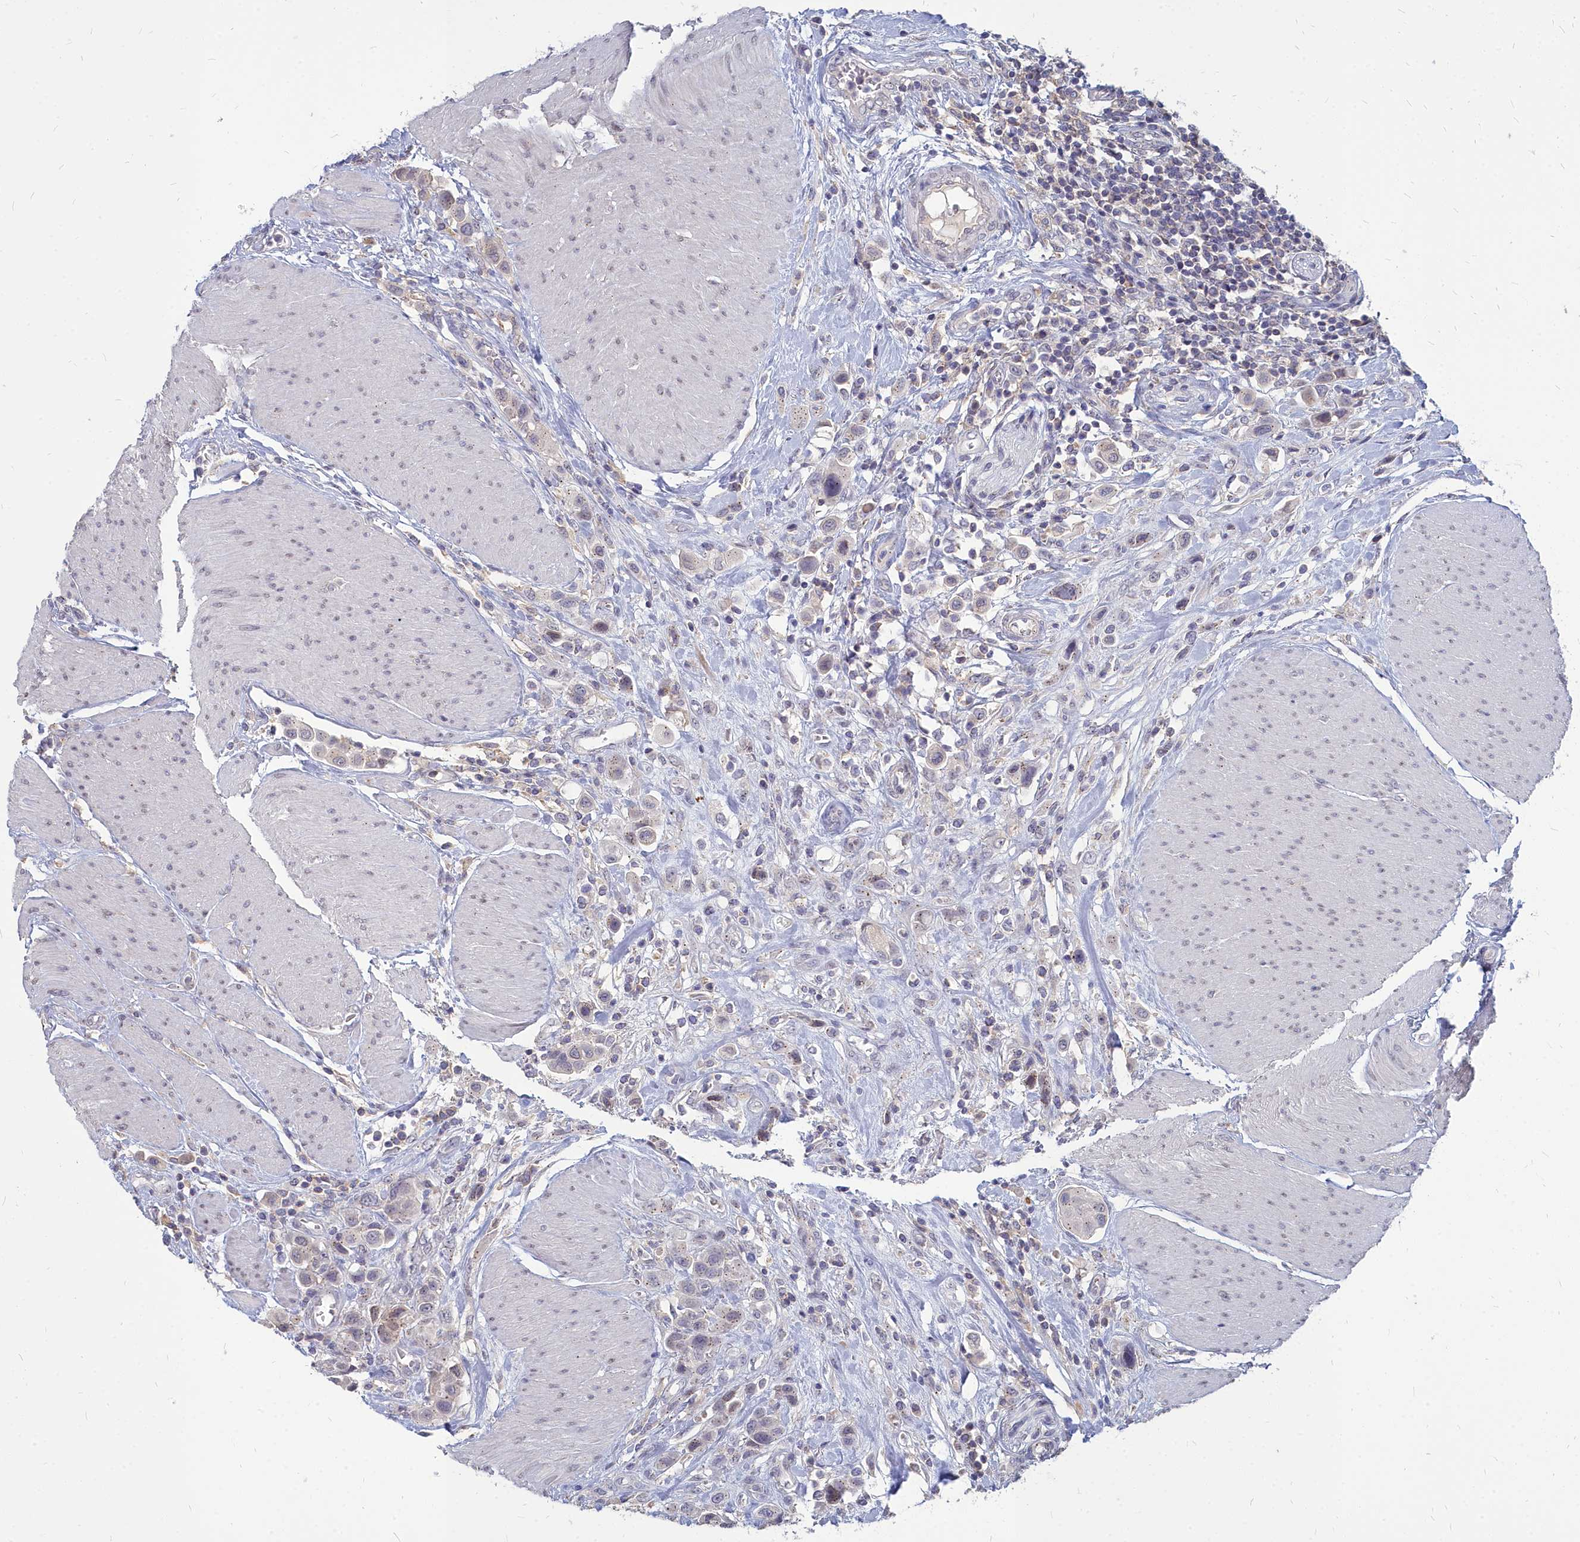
{"staining": {"intensity": "negative", "quantity": "none", "location": "none"}, "tissue": "urothelial cancer", "cell_type": "Tumor cells", "image_type": "cancer", "snomed": [{"axis": "morphology", "description": "Urothelial carcinoma, High grade"}, {"axis": "topography", "description": "Urinary bladder"}], "caption": "An IHC histopathology image of urothelial carcinoma (high-grade) is shown. There is no staining in tumor cells of urothelial carcinoma (high-grade).", "gene": "NOXA1", "patient": {"sex": "male", "age": 50}}